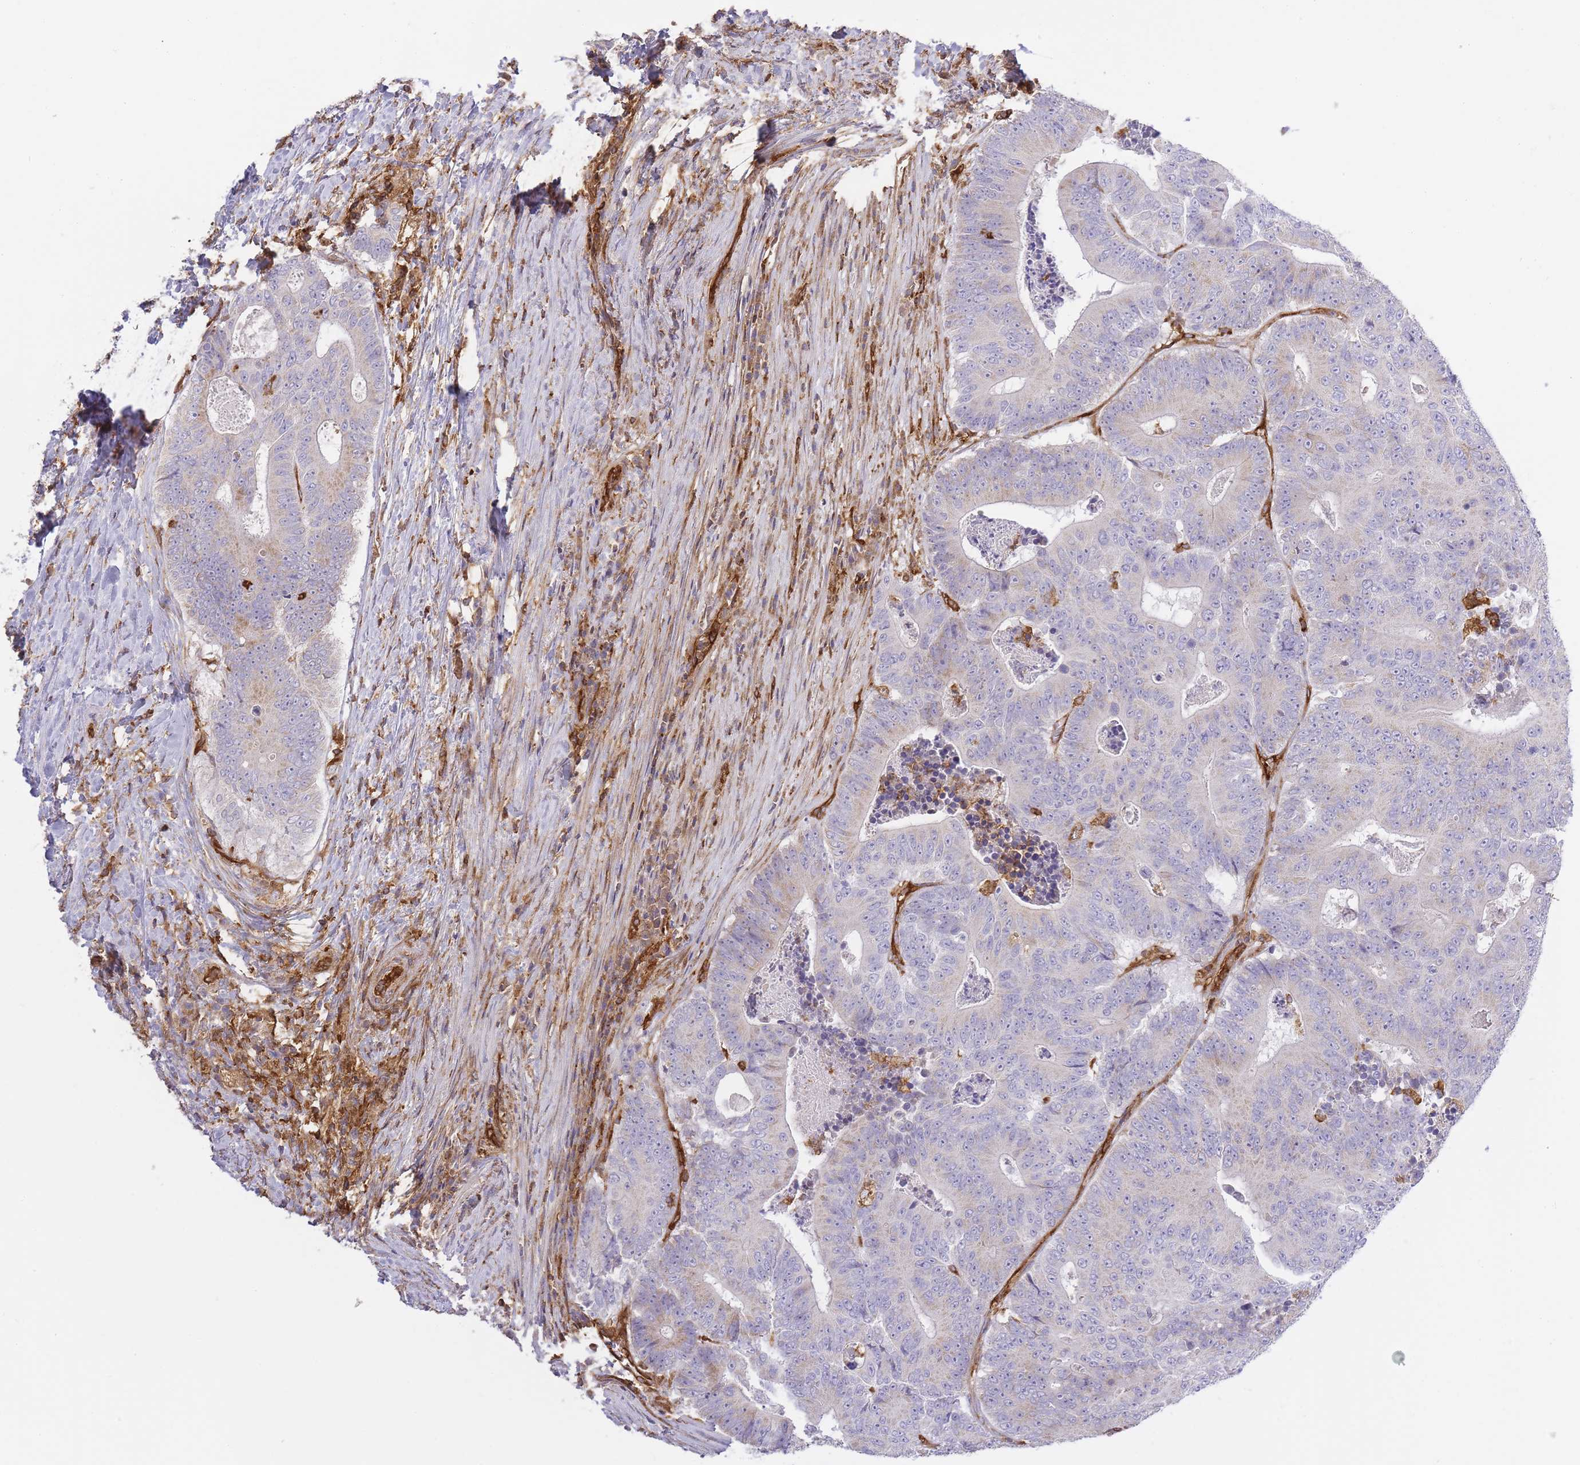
{"staining": {"intensity": "negative", "quantity": "none", "location": "none"}, "tissue": "colorectal cancer", "cell_type": "Tumor cells", "image_type": "cancer", "snomed": [{"axis": "morphology", "description": "Adenocarcinoma, NOS"}, {"axis": "topography", "description": "Colon"}], "caption": "Immunohistochemistry micrograph of human colorectal cancer (adenocarcinoma) stained for a protein (brown), which displays no staining in tumor cells. (DAB (3,3'-diaminobenzidine) IHC, high magnification).", "gene": "MSN", "patient": {"sex": "male", "age": 83}}